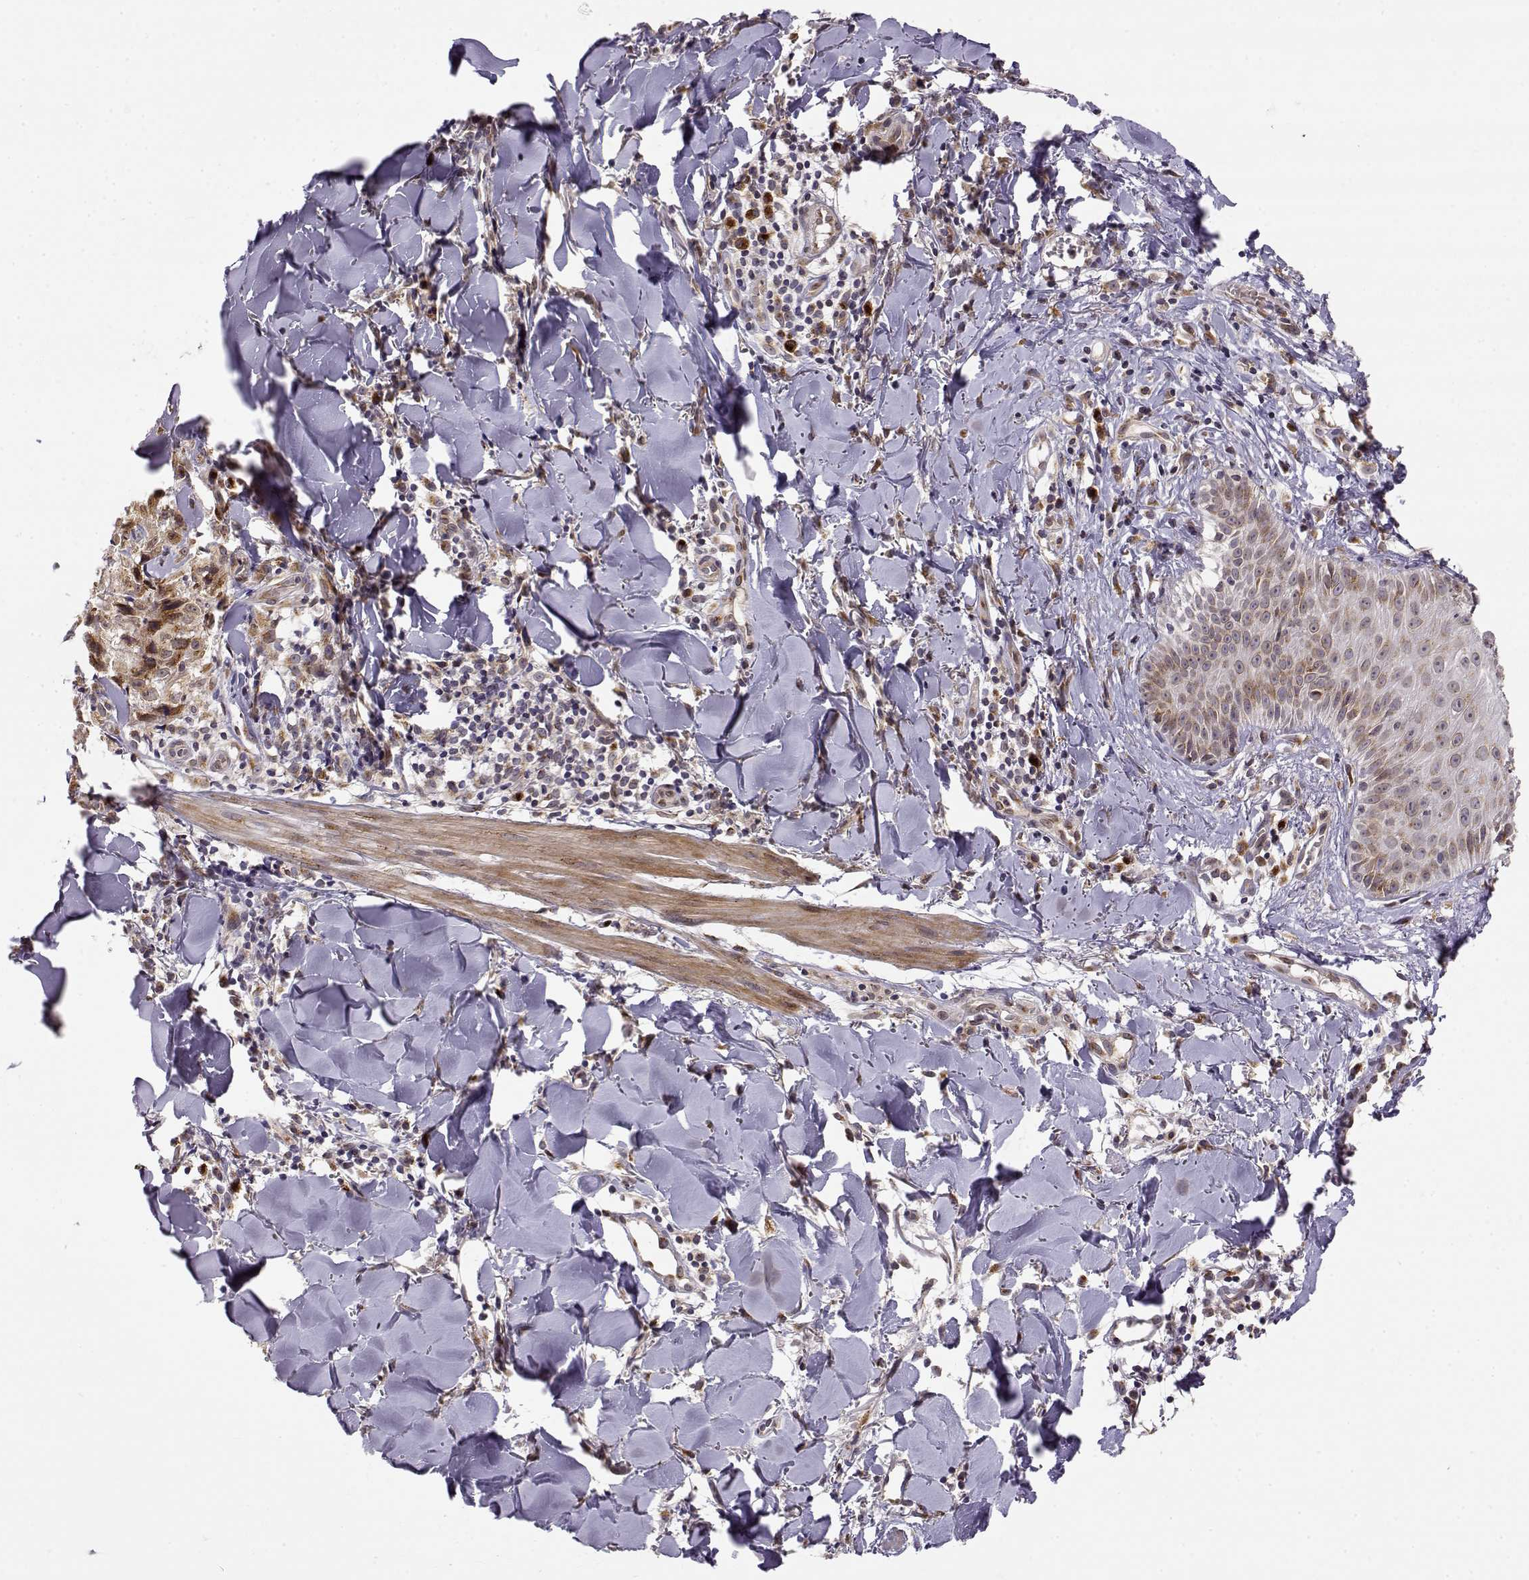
{"staining": {"intensity": "moderate", "quantity": ">75%", "location": "cytoplasmic/membranous"}, "tissue": "melanoma", "cell_type": "Tumor cells", "image_type": "cancer", "snomed": [{"axis": "morphology", "description": "Malignant melanoma, NOS"}, {"axis": "topography", "description": "Skin"}], "caption": "Immunohistochemical staining of melanoma displays medium levels of moderate cytoplasmic/membranous protein staining in about >75% of tumor cells.", "gene": "ERGIC2", "patient": {"sex": "male", "age": 51}}